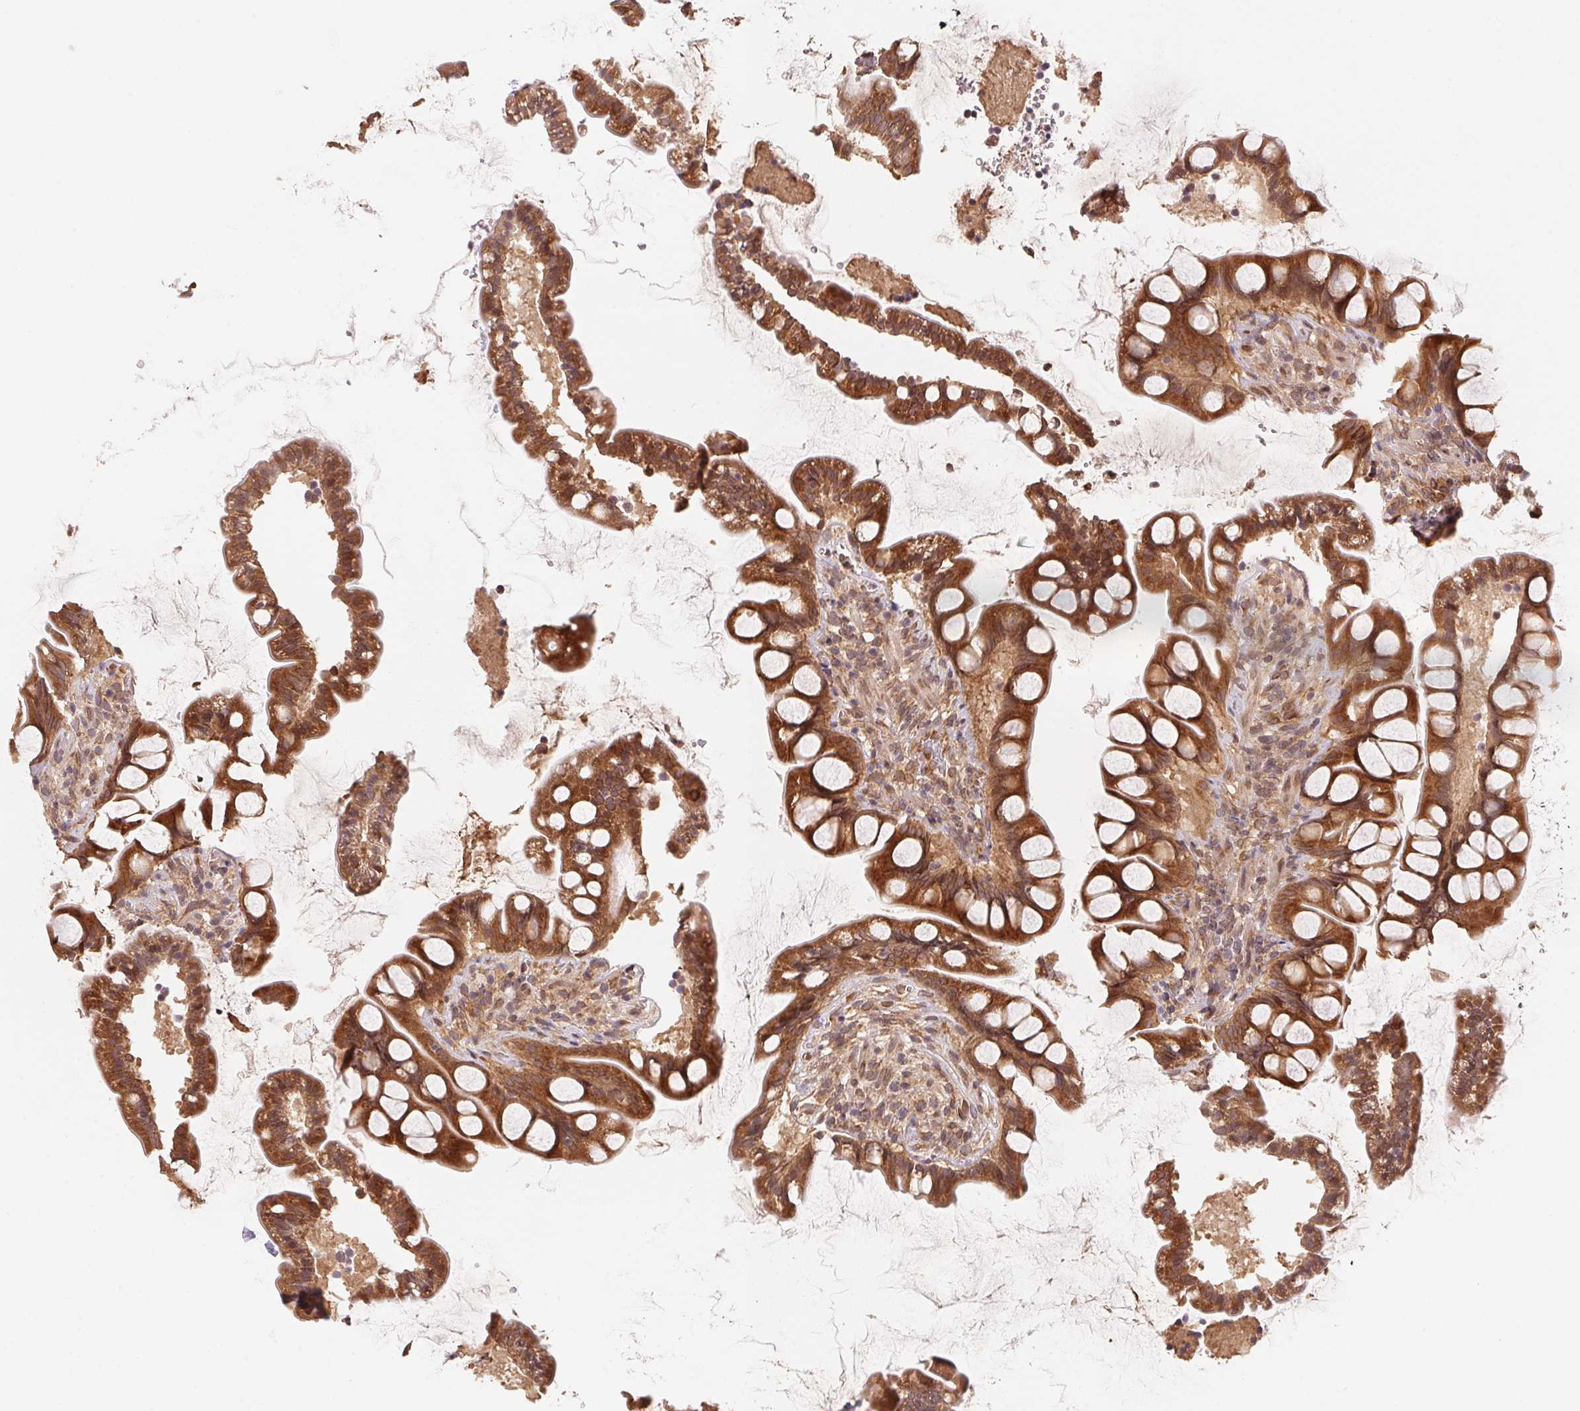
{"staining": {"intensity": "strong", "quantity": ">75%", "location": "cytoplasmic/membranous"}, "tissue": "small intestine", "cell_type": "Glandular cells", "image_type": "normal", "snomed": [{"axis": "morphology", "description": "Normal tissue, NOS"}, {"axis": "topography", "description": "Small intestine"}], "caption": "Small intestine stained with a brown dye shows strong cytoplasmic/membranous positive staining in approximately >75% of glandular cells.", "gene": "EI24", "patient": {"sex": "male", "age": 70}}